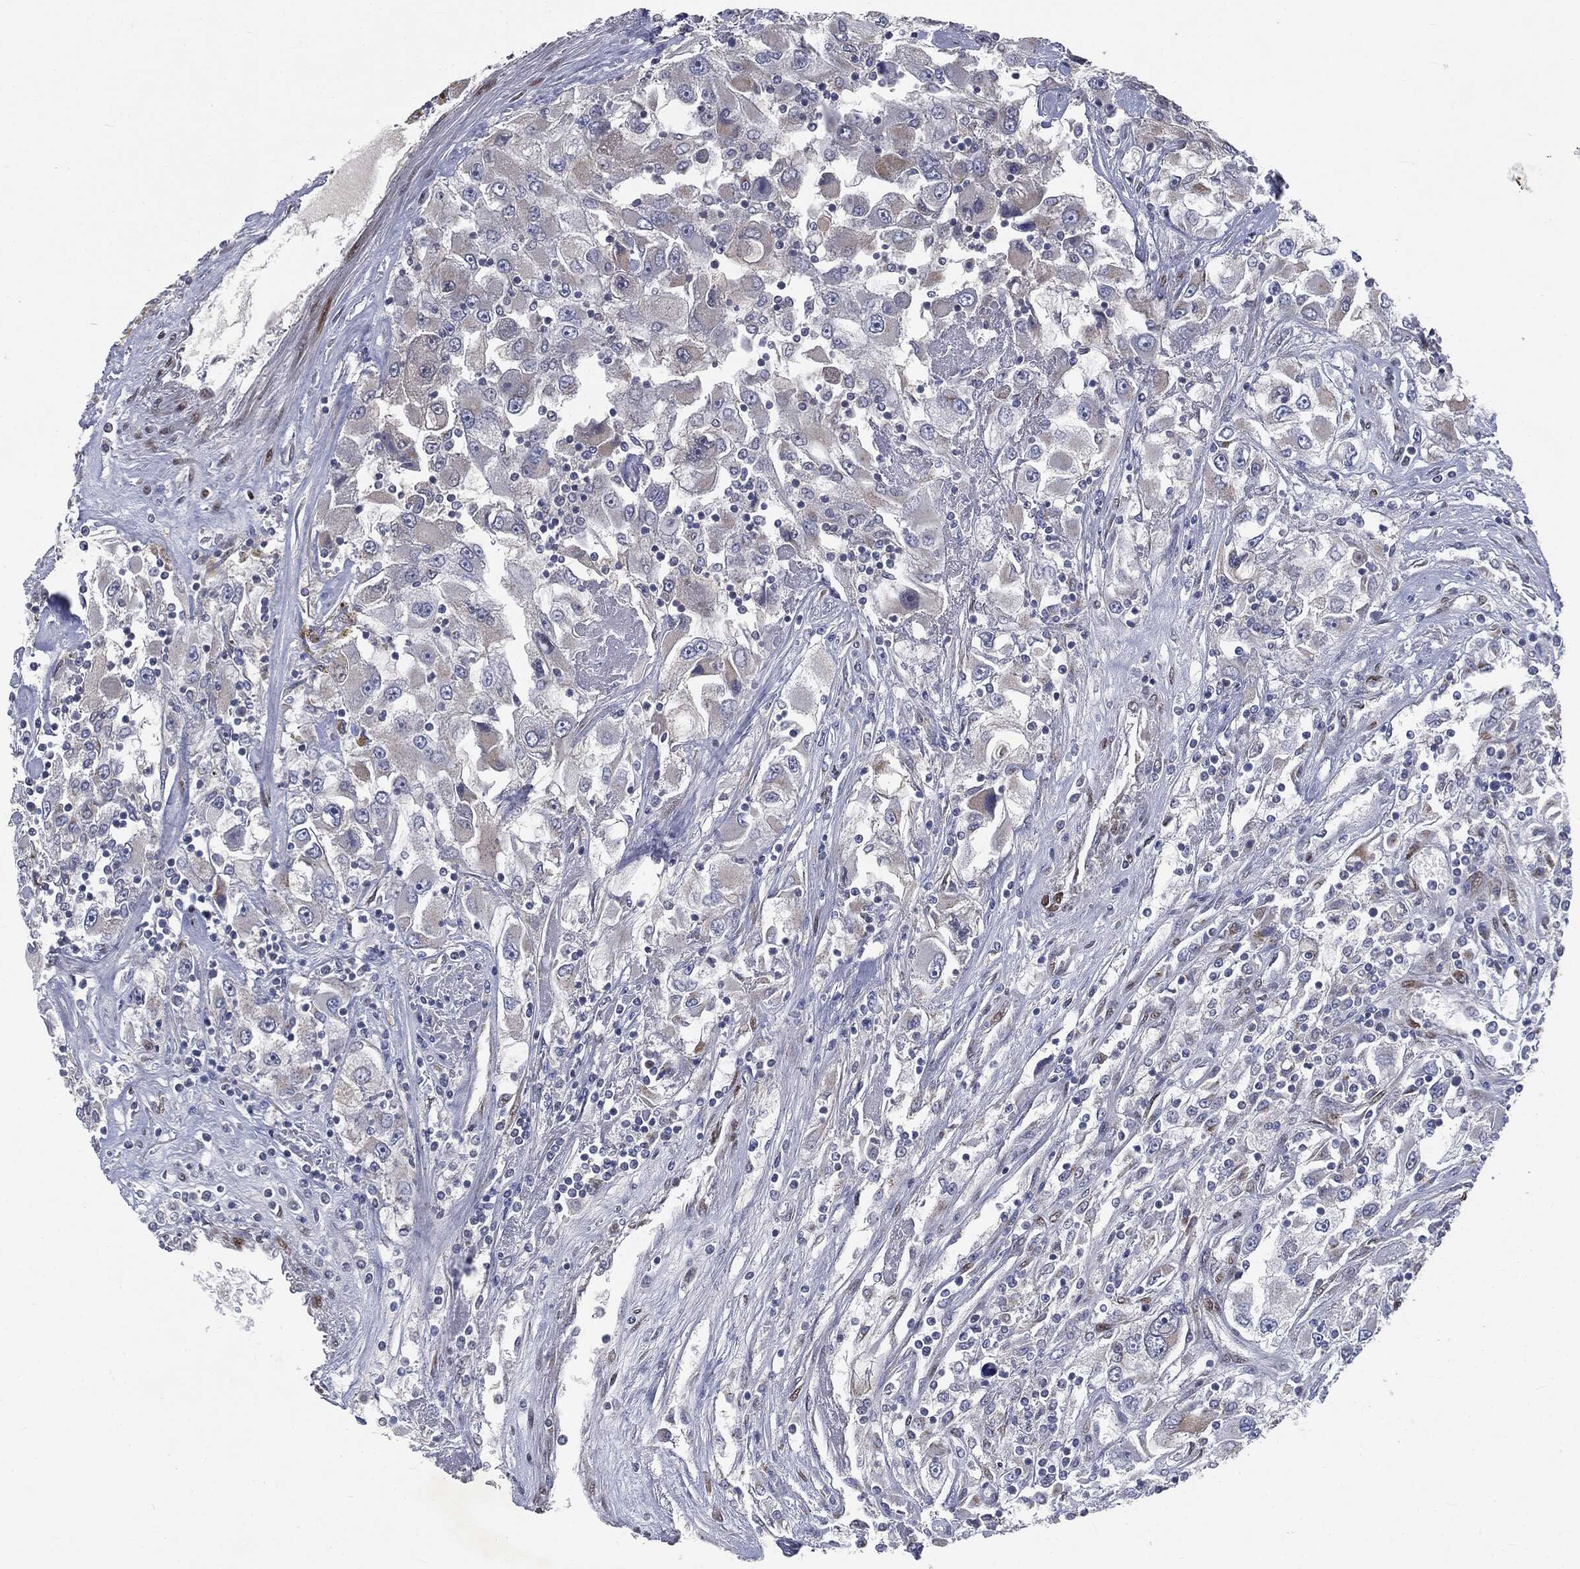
{"staining": {"intensity": "negative", "quantity": "none", "location": "none"}, "tissue": "renal cancer", "cell_type": "Tumor cells", "image_type": "cancer", "snomed": [{"axis": "morphology", "description": "Adenocarcinoma, NOS"}, {"axis": "topography", "description": "Kidney"}], "caption": "Human renal cancer (adenocarcinoma) stained for a protein using immunohistochemistry (IHC) displays no staining in tumor cells.", "gene": "CASD1", "patient": {"sex": "female", "age": 52}}